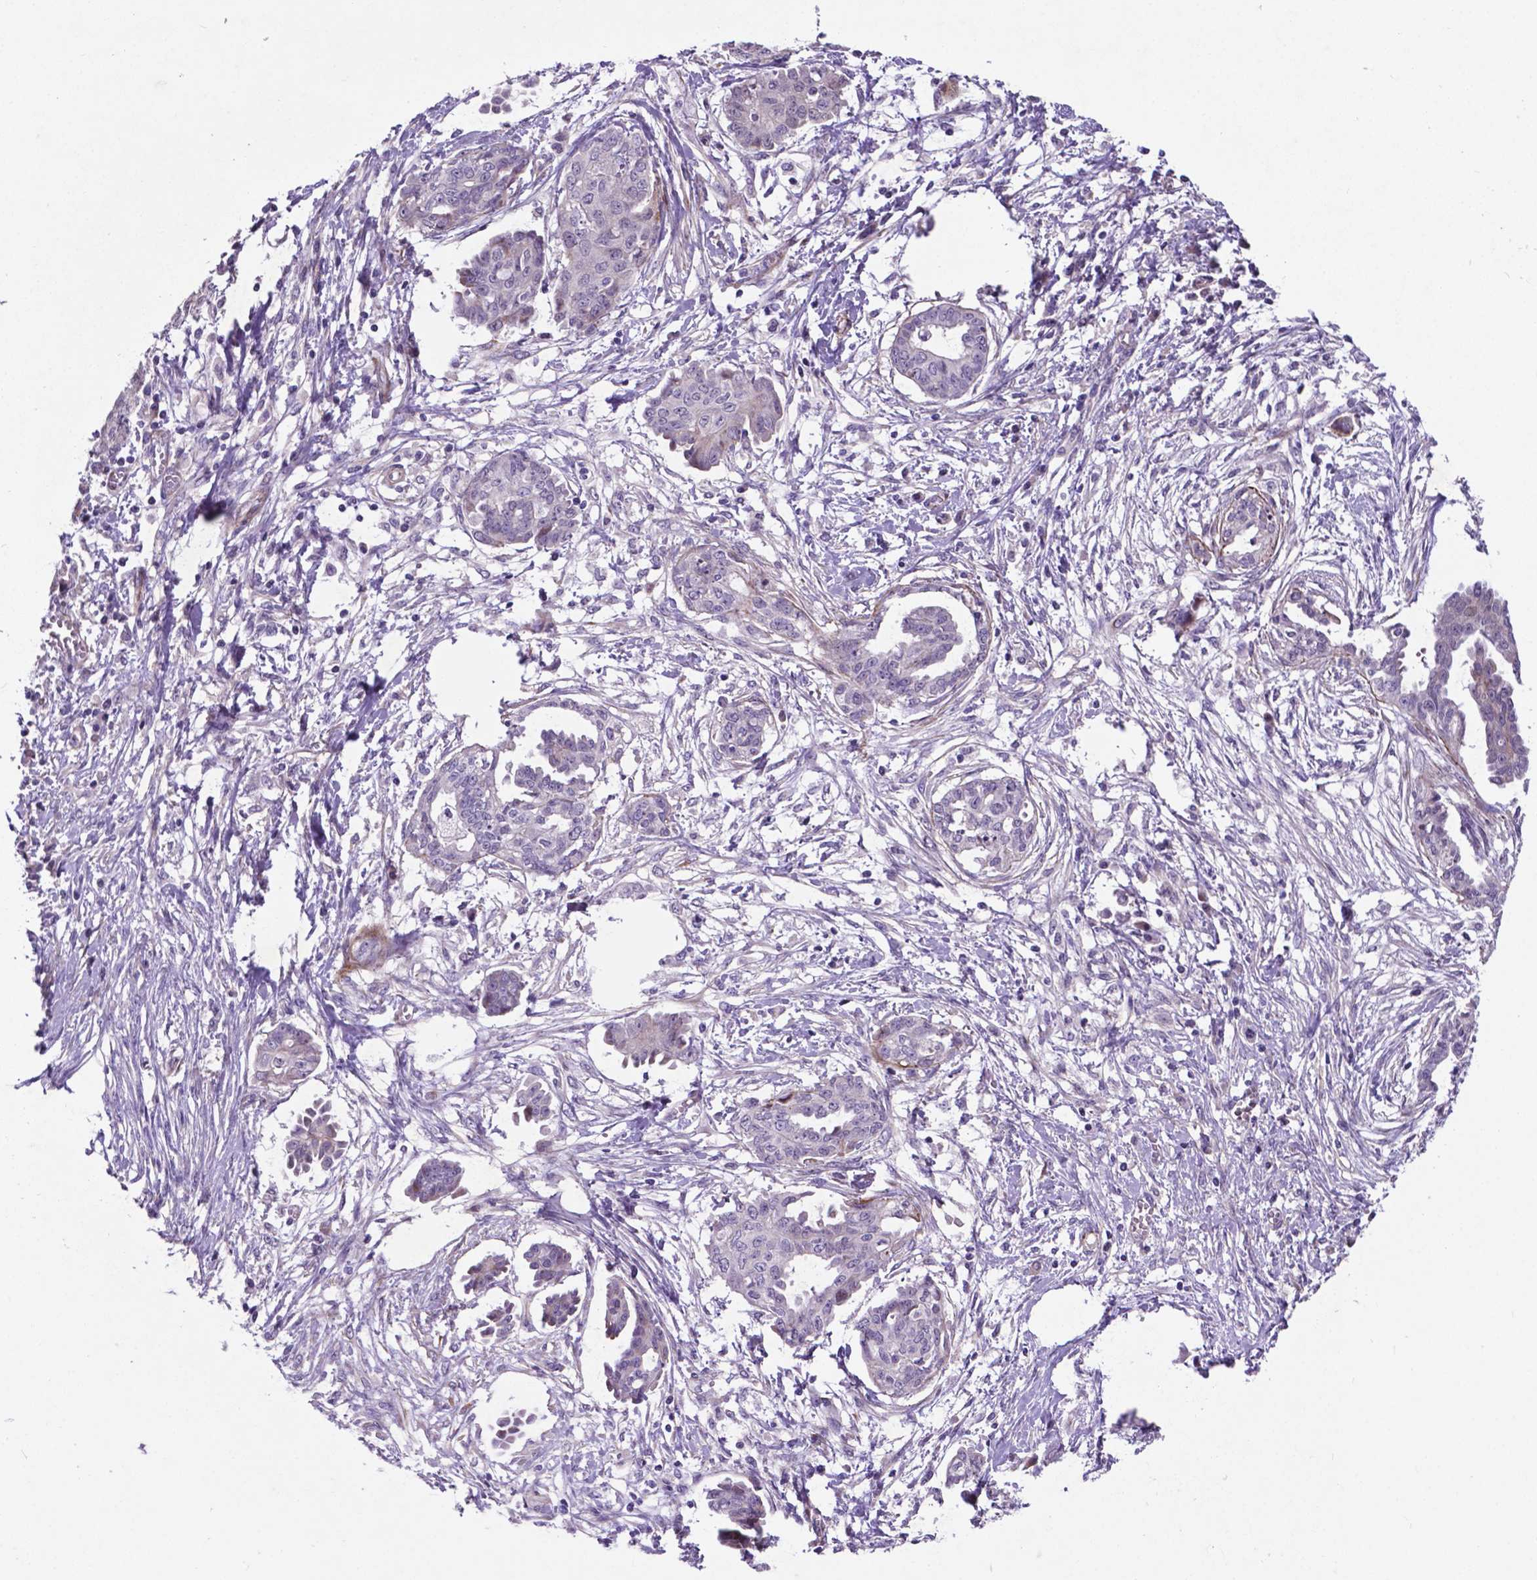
{"staining": {"intensity": "negative", "quantity": "none", "location": "none"}, "tissue": "ovarian cancer", "cell_type": "Tumor cells", "image_type": "cancer", "snomed": [{"axis": "morphology", "description": "Cystadenocarcinoma, serous, NOS"}, {"axis": "topography", "description": "Ovary"}], "caption": "A histopathology image of ovarian cancer stained for a protein exhibits no brown staining in tumor cells.", "gene": "PFKFB4", "patient": {"sex": "female", "age": 71}}